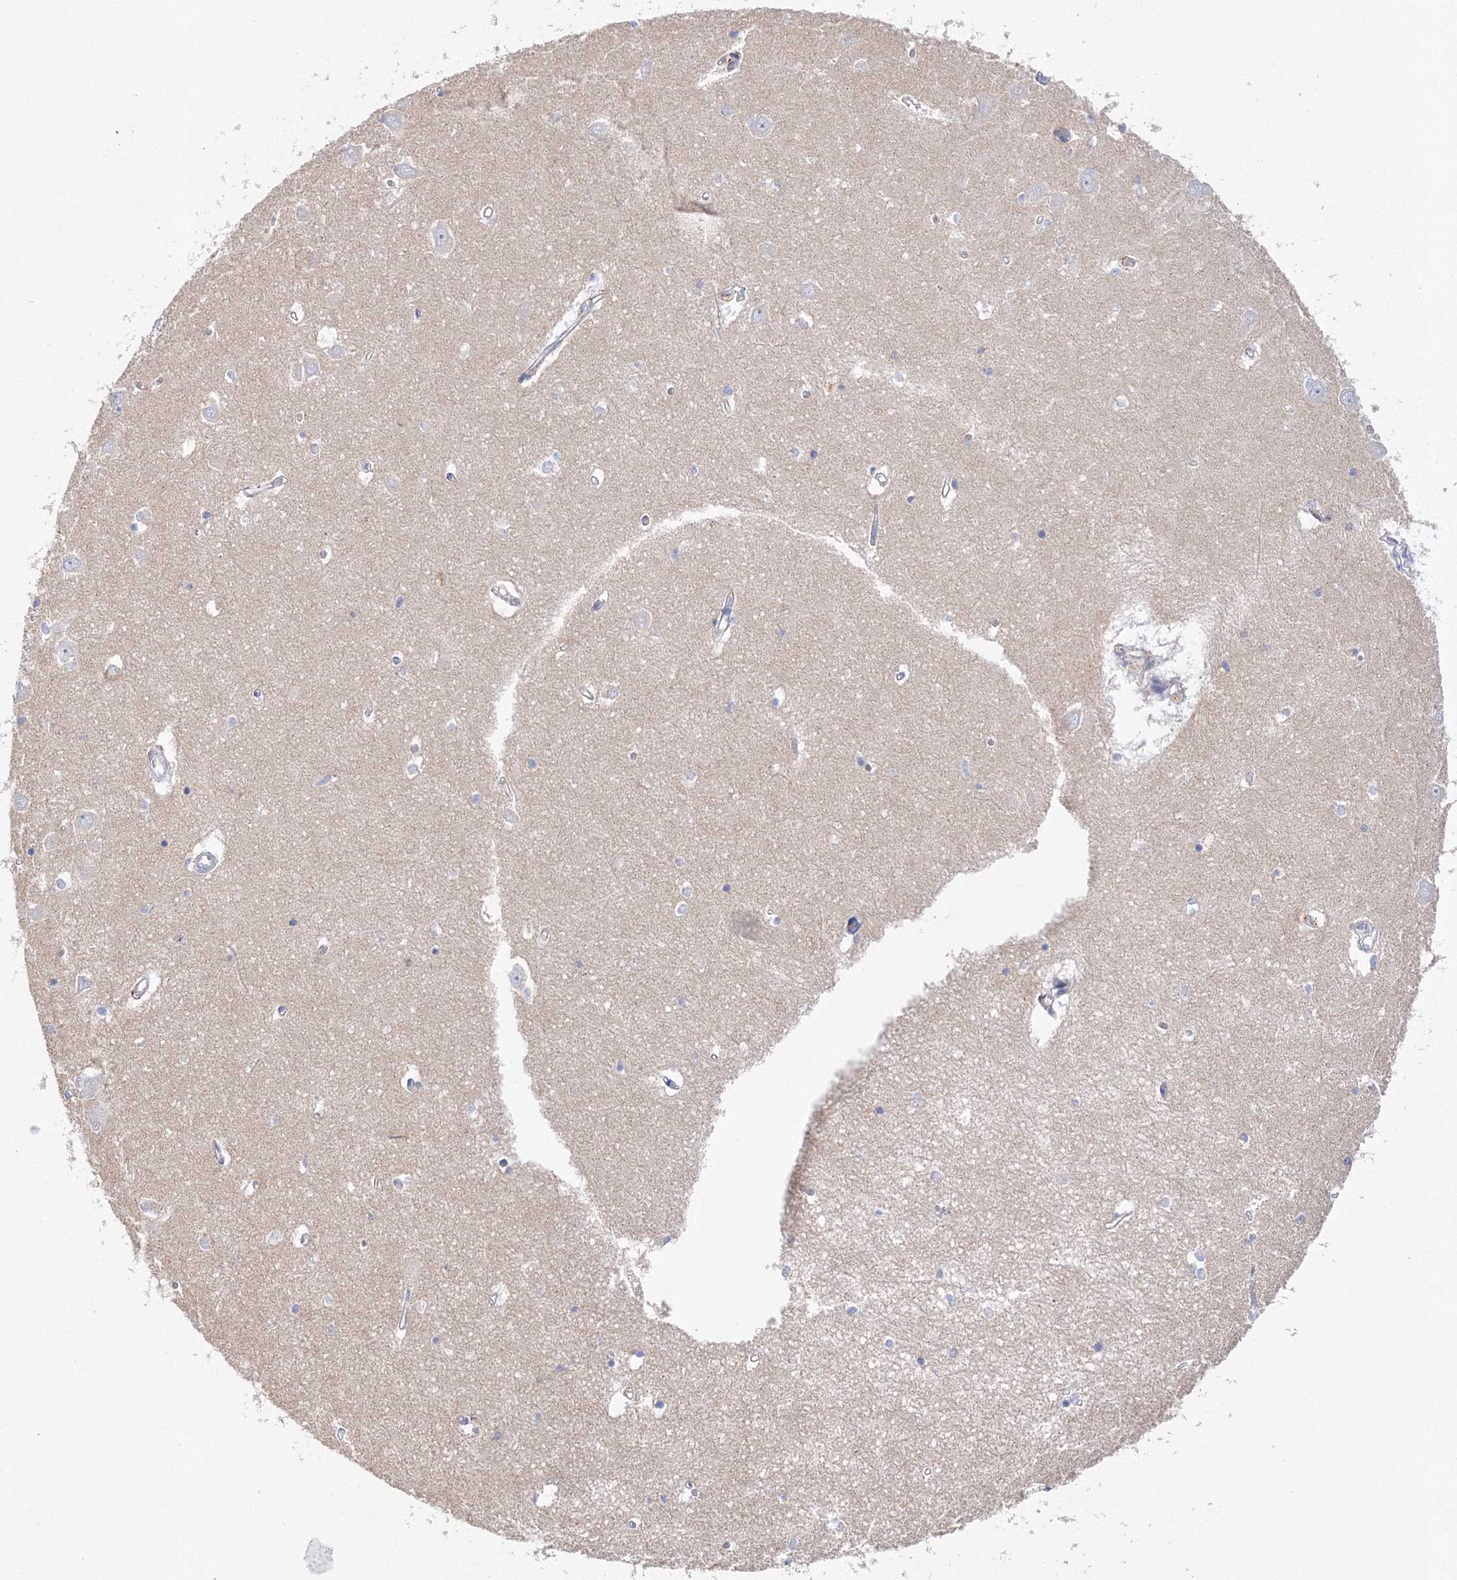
{"staining": {"intensity": "negative", "quantity": "none", "location": "none"}, "tissue": "hippocampus", "cell_type": "Glial cells", "image_type": "normal", "snomed": [{"axis": "morphology", "description": "Normal tissue, NOS"}, {"axis": "topography", "description": "Hippocampus"}], "caption": "Glial cells are negative for brown protein staining in normal hippocampus. (Immunohistochemistry, brightfield microscopy, high magnification).", "gene": "MERTK", "patient": {"sex": "male", "age": 70}}